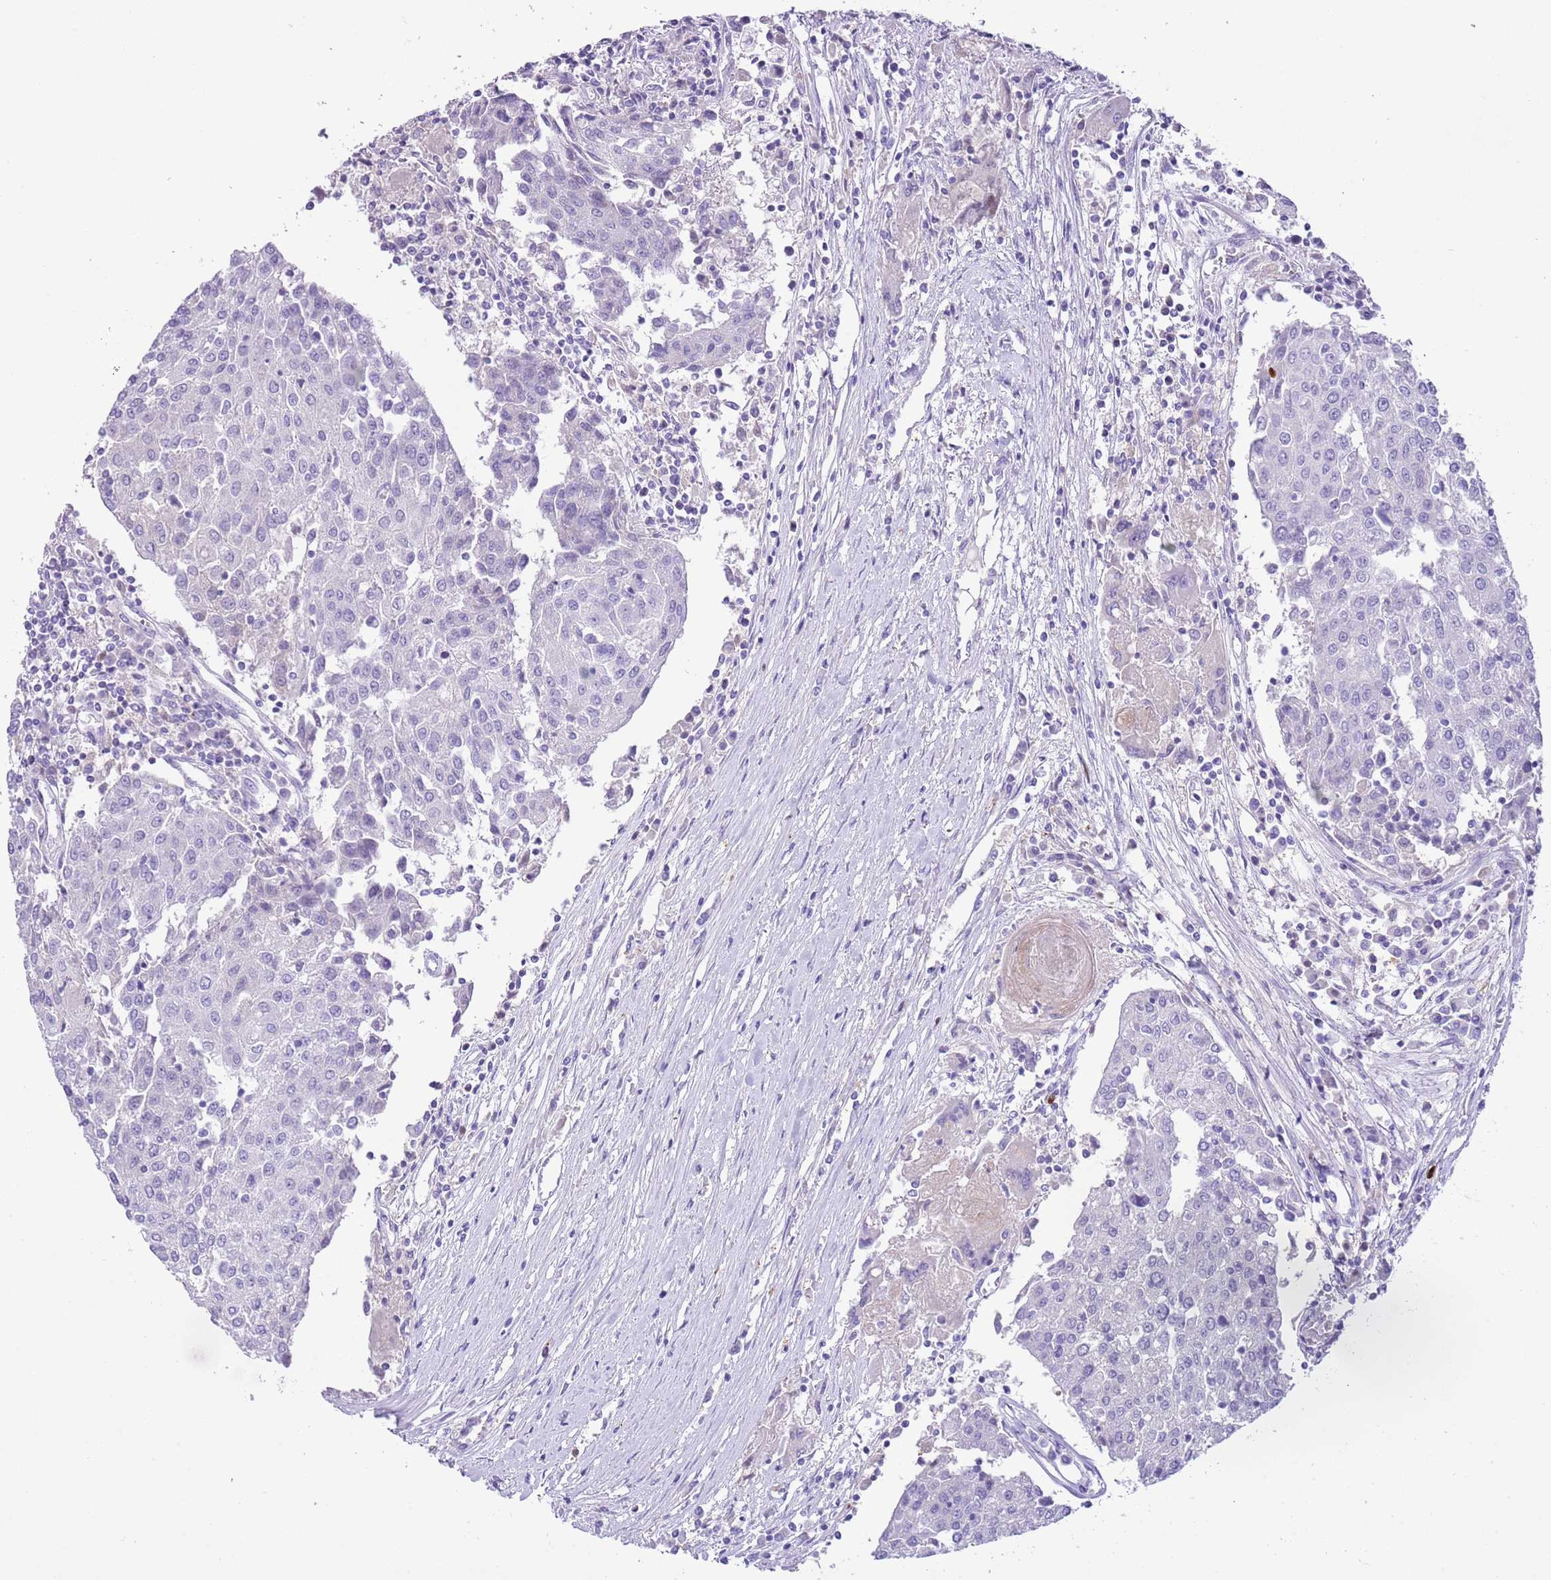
{"staining": {"intensity": "negative", "quantity": "none", "location": "none"}, "tissue": "urothelial cancer", "cell_type": "Tumor cells", "image_type": "cancer", "snomed": [{"axis": "morphology", "description": "Urothelial carcinoma, High grade"}, {"axis": "topography", "description": "Urinary bladder"}], "caption": "Immunohistochemical staining of urothelial cancer reveals no significant positivity in tumor cells.", "gene": "CLEC2A", "patient": {"sex": "female", "age": 85}}